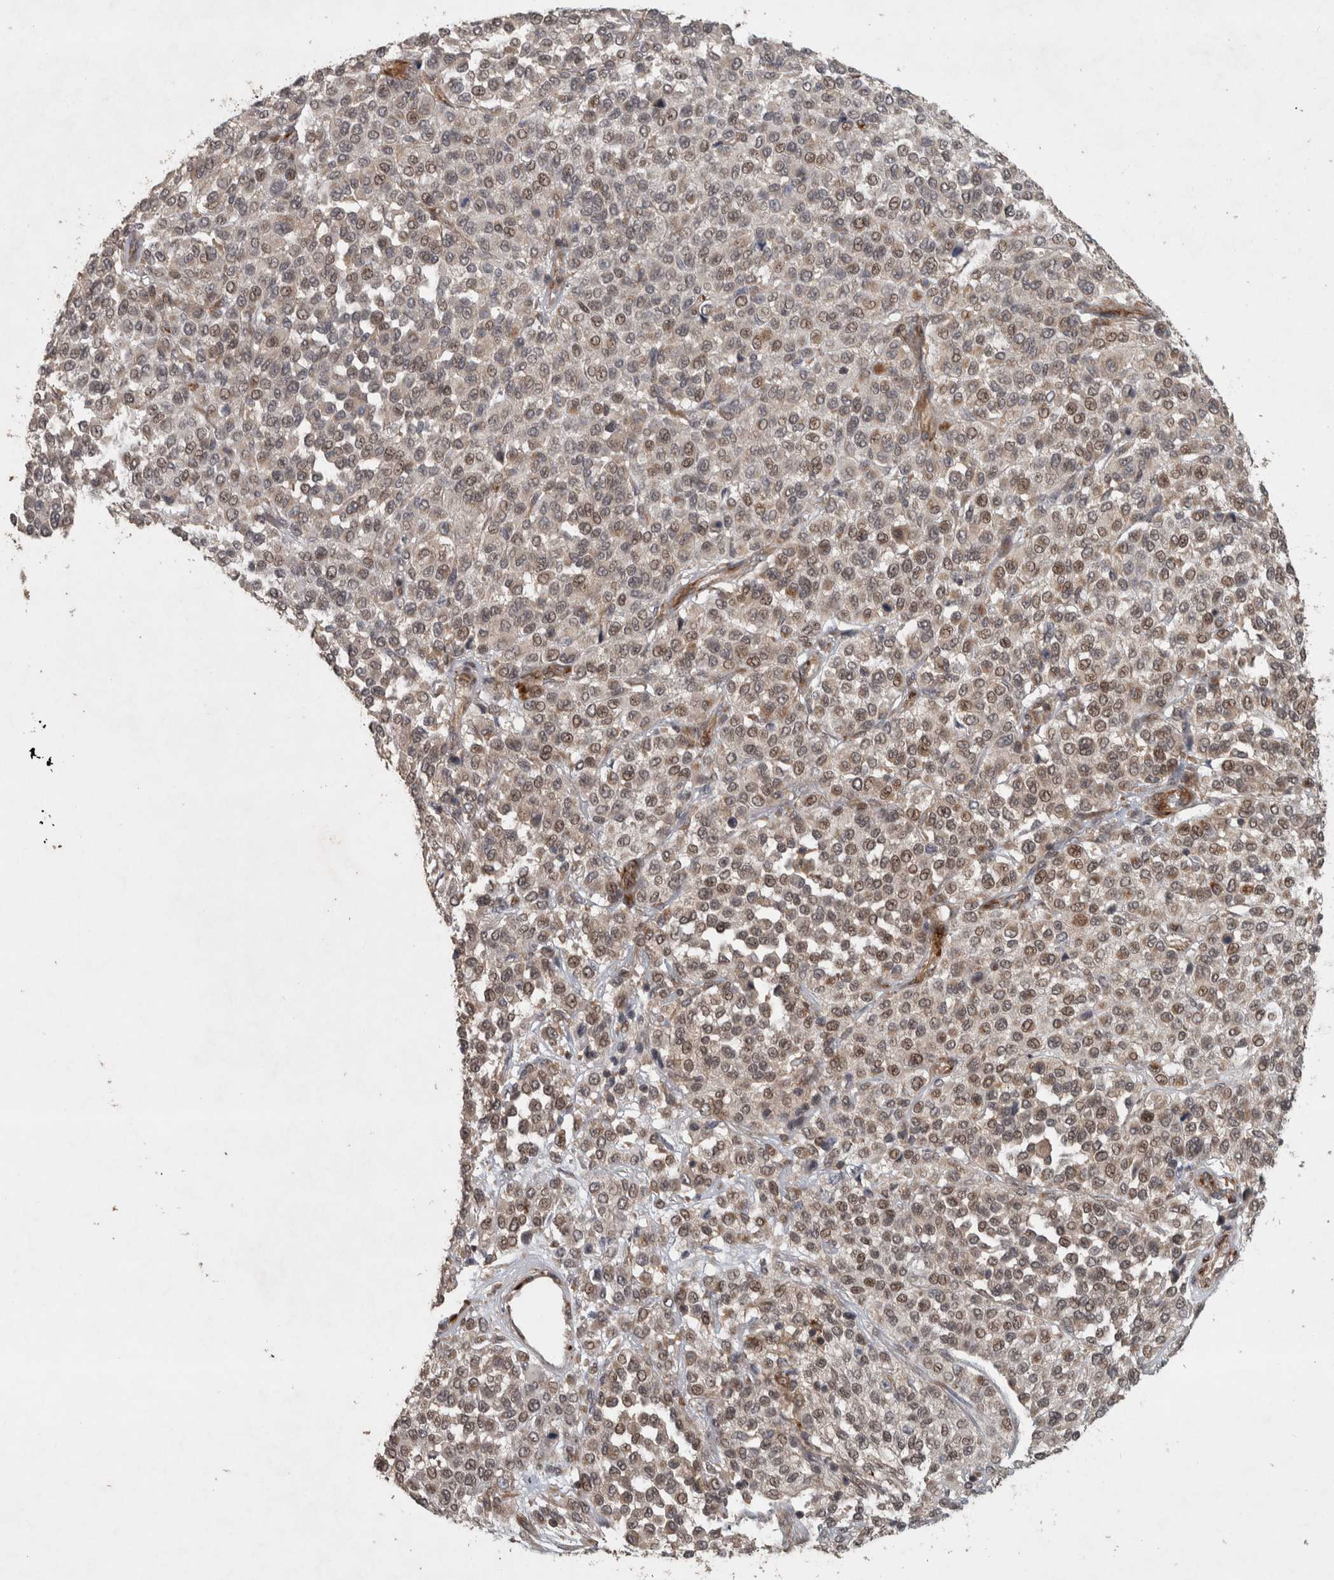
{"staining": {"intensity": "moderate", "quantity": "<25%", "location": "nuclear"}, "tissue": "melanoma", "cell_type": "Tumor cells", "image_type": "cancer", "snomed": [{"axis": "morphology", "description": "Malignant melanoma, Metastatic site"}, {"axis": "topography", "description": "Pancreas"}], "caption": "Human melanoma stained with a protein marker displays moderate staining in tumor cells.", "gene": "ERAL1", "patient": {"sex": "female", "age": 30}}